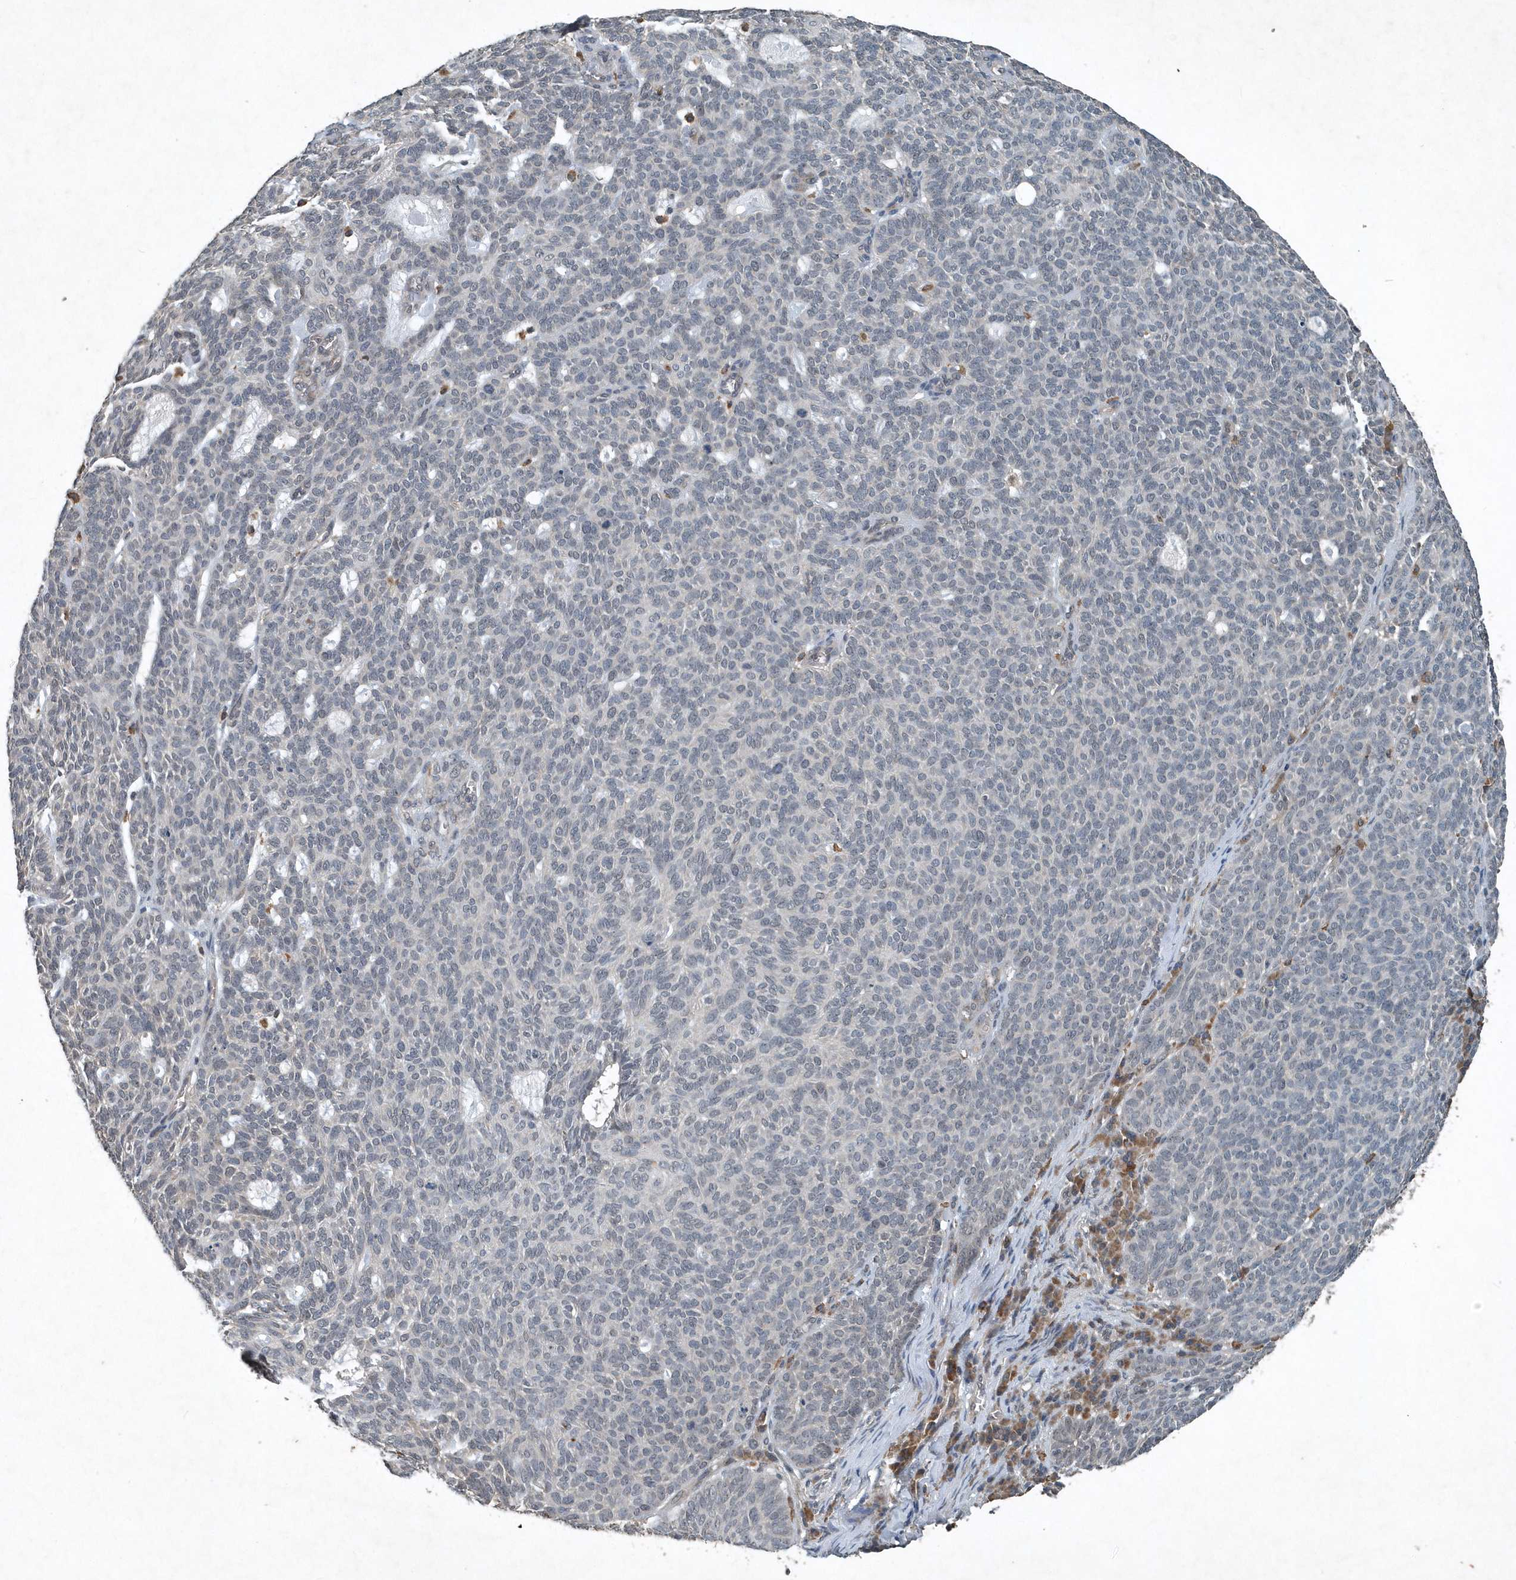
{"staining": {"intensity": "negative", "quantity": "none", "location": "none"}, "tissue": "skin cancer", "cell_type": "Tumor cells", "image_type": "cancer", "snomed": [{"axis": "morphology", "description": "Squamous cell carcinoma, NOS"}, {"axis": "topography", "description": "Skin"}], "caption": "Human skin cancer stained for a protein using immunohistochemistry (IHC) demonstrates no positivity in tumor cells.", "gene": "SCFD2", "patient": {"sex": "female", "age": 90}}